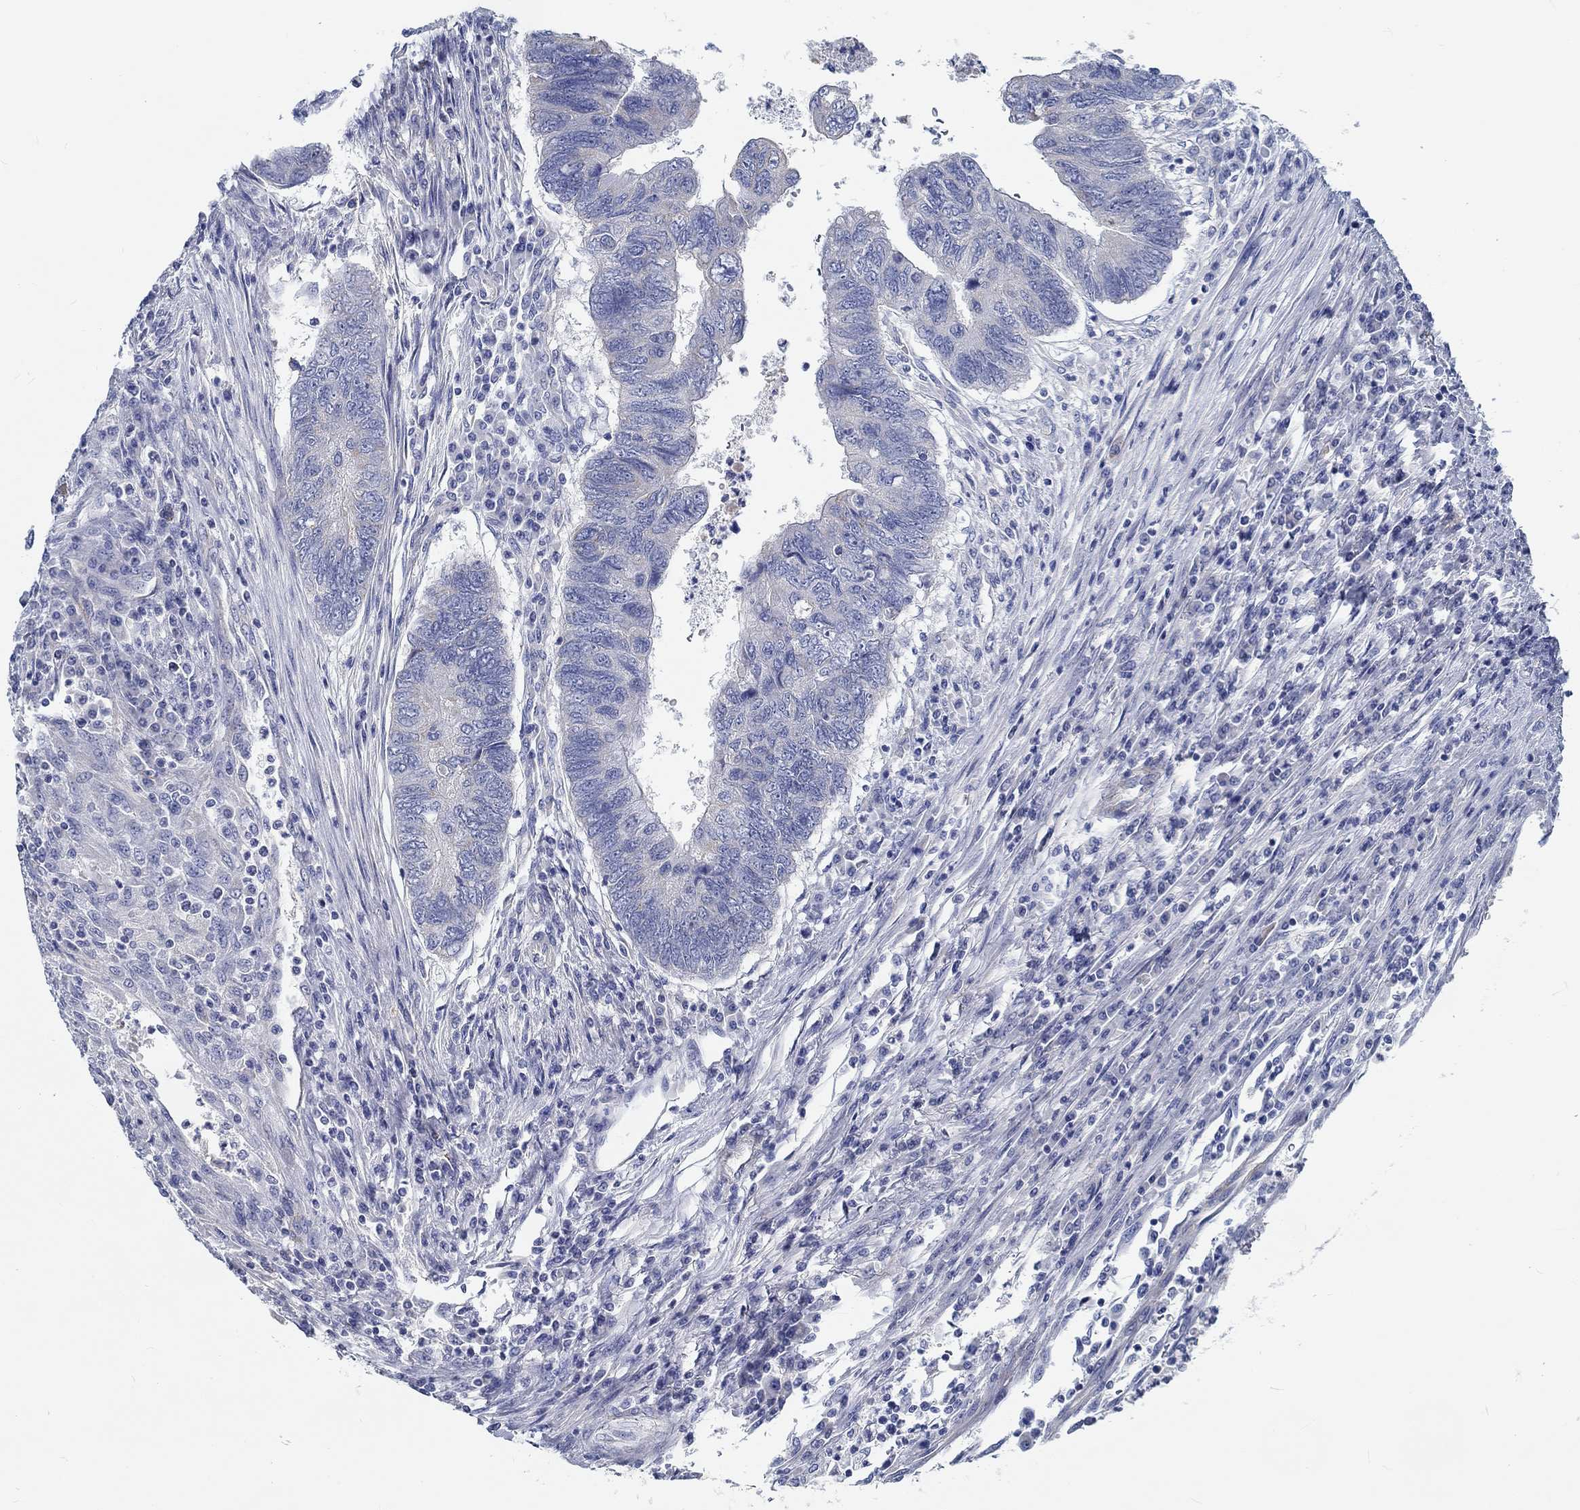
{"staining": {"intensity": "negative", "quantity": "none", "location": "none"}, "tissue": "colorectal cancer", "cell_type": "Tumor cells", "image_type": "cancer", "snomed": [{"axis": "morphology", "description": "Adenocarcinoma, NOS"}, {"axis": "topography", "description": "Colon"}], "caption": "Protein analysis of adenocarcinoma (colorectal) reveals no significant expression in tumor cells. Brightfield microscopy of IHC stained with DAB (brown) and hematoxylin (blue), captured at high magnification.", "gene": "MYBPC1", "patient": {"sex": "female", "age": 67}}